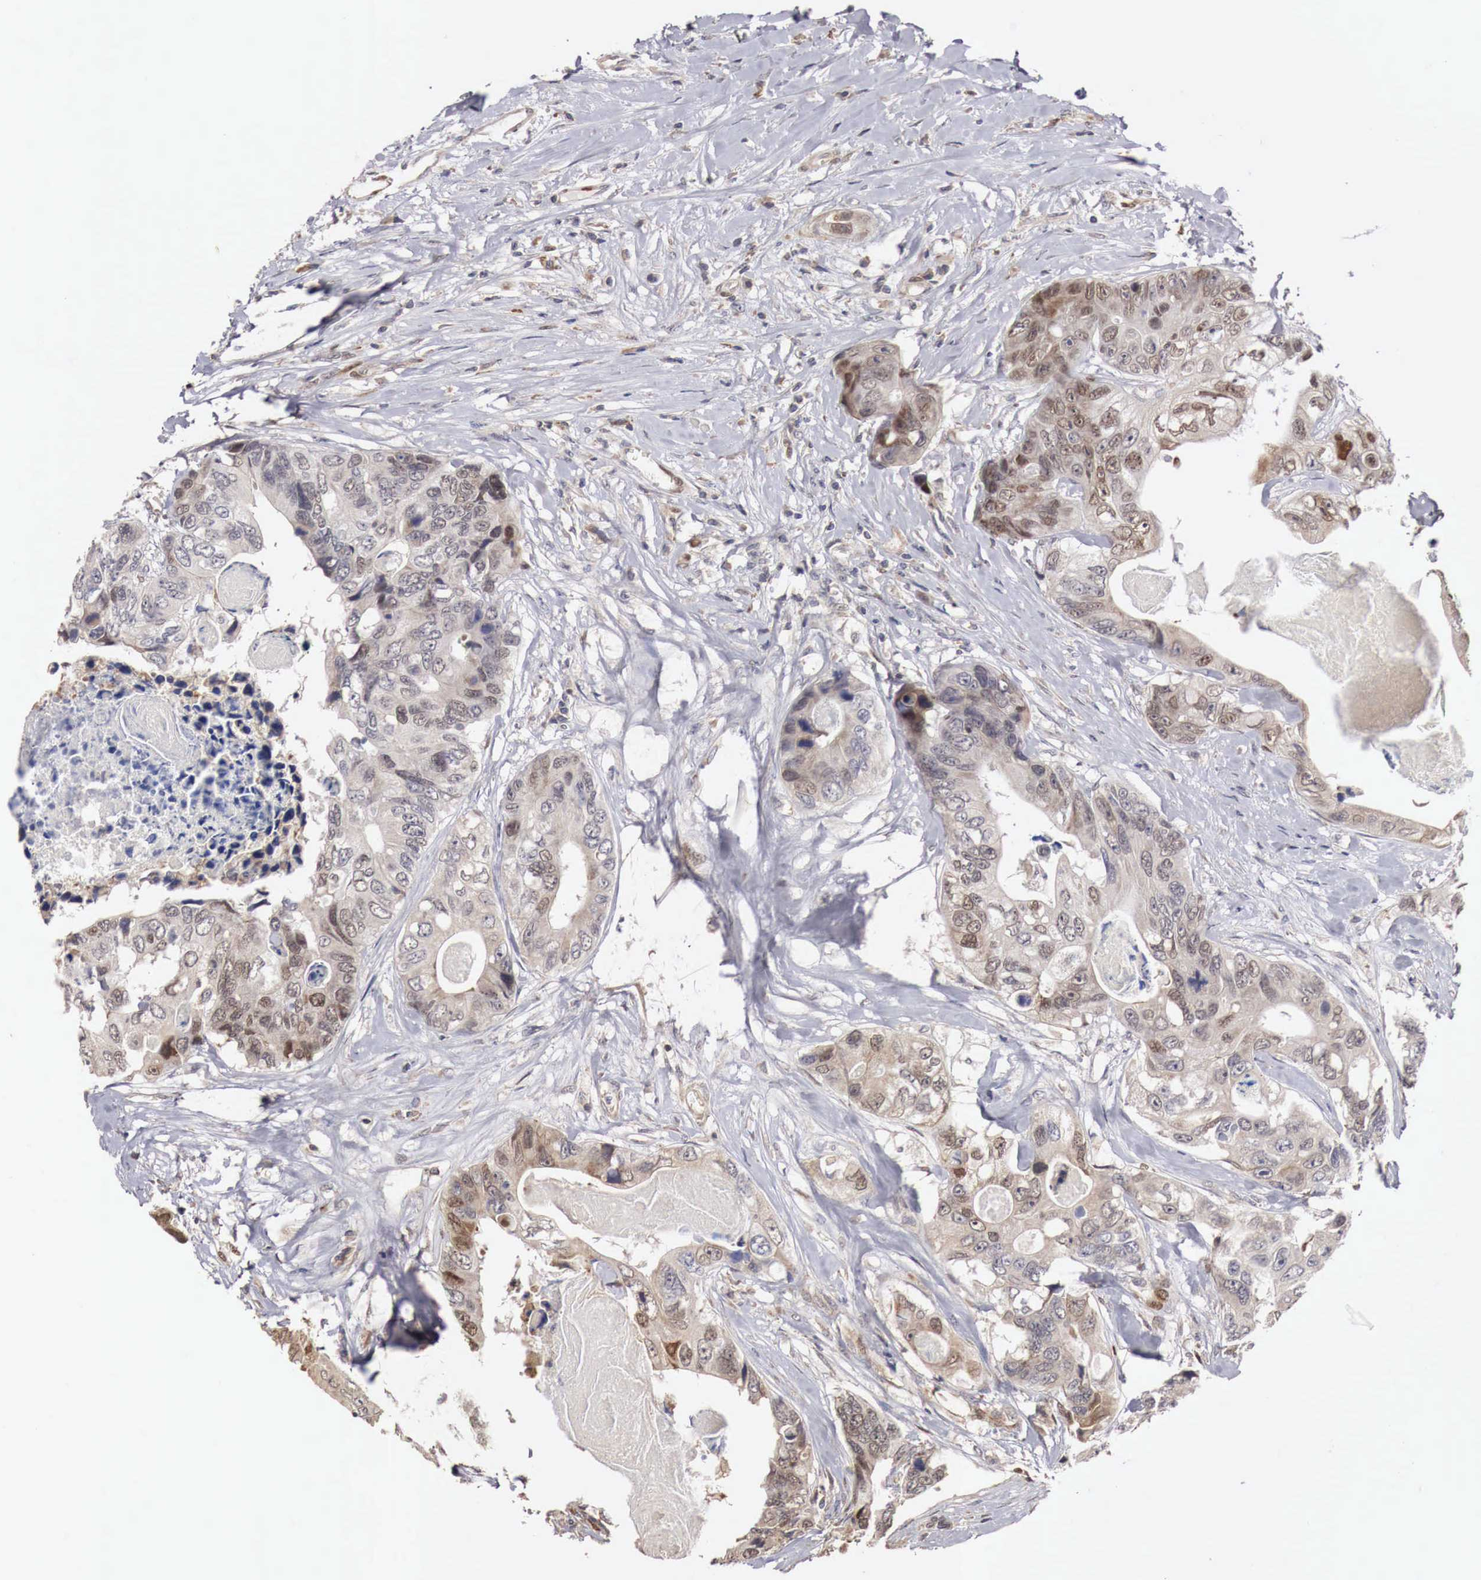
{"staining": {"intensity": "moderate", "quantity": "25%-75%", "location": "nuclear"}, "tissue": "colorectal cancer", "cell_type": "Tumor cells", "image_type": "cancer", "snomed": [{"axis": "morphology", "description": "Adenocarcinoma, NOS"}, {"axis": "topography", "description": "Colon"}], "caption": "There is medium levels of moderate nuclear staining in tumor cells of colorectal cancer (adenocarcinoma), as demonstrated by immunohistochemical staining (brown color).", "gene": "KHDRBS2", "patient": {"sex": "female", "age": 86}}